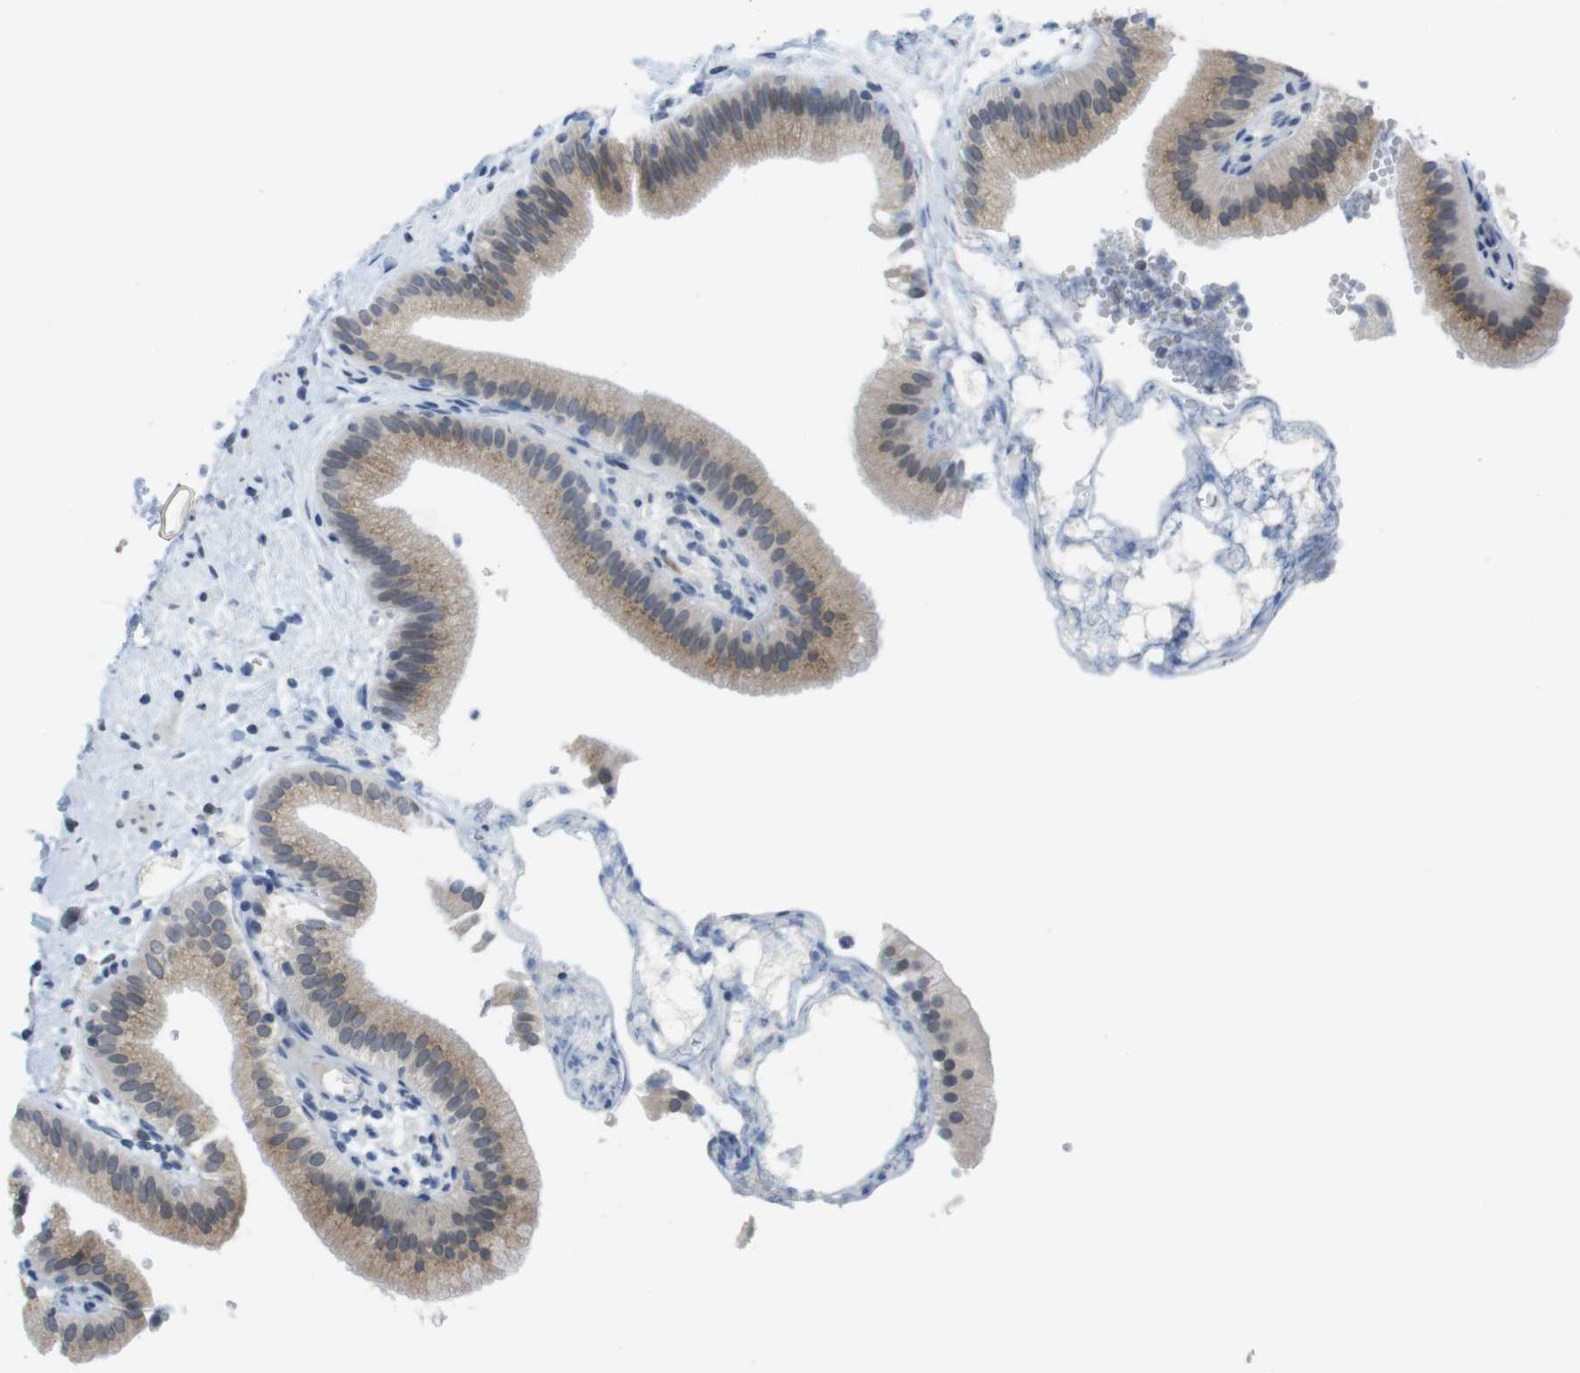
{"staining": {"intensity": "moderate", "quantity": ">75%", "location": "cytoplasmic/membranous"}, "tissue": "gallbladder", "cell_type": "Glandular cells", "image_type": "normal", "snomed": [{"axis": "morphology", "description": "Normal tissue, NOS"}, {"axis": "topography", "description": "Gallbladder"}], "caption": "This photomicrograph reveals immunohistochemistry (IHC) staining of unremarkable human gallbladder, with medium moderate cytoplasmic/membranous expression in approximately >75% of glandular cells.", "gene": "ERGIC3", "patient": {"sex": "male", "age": 55}}